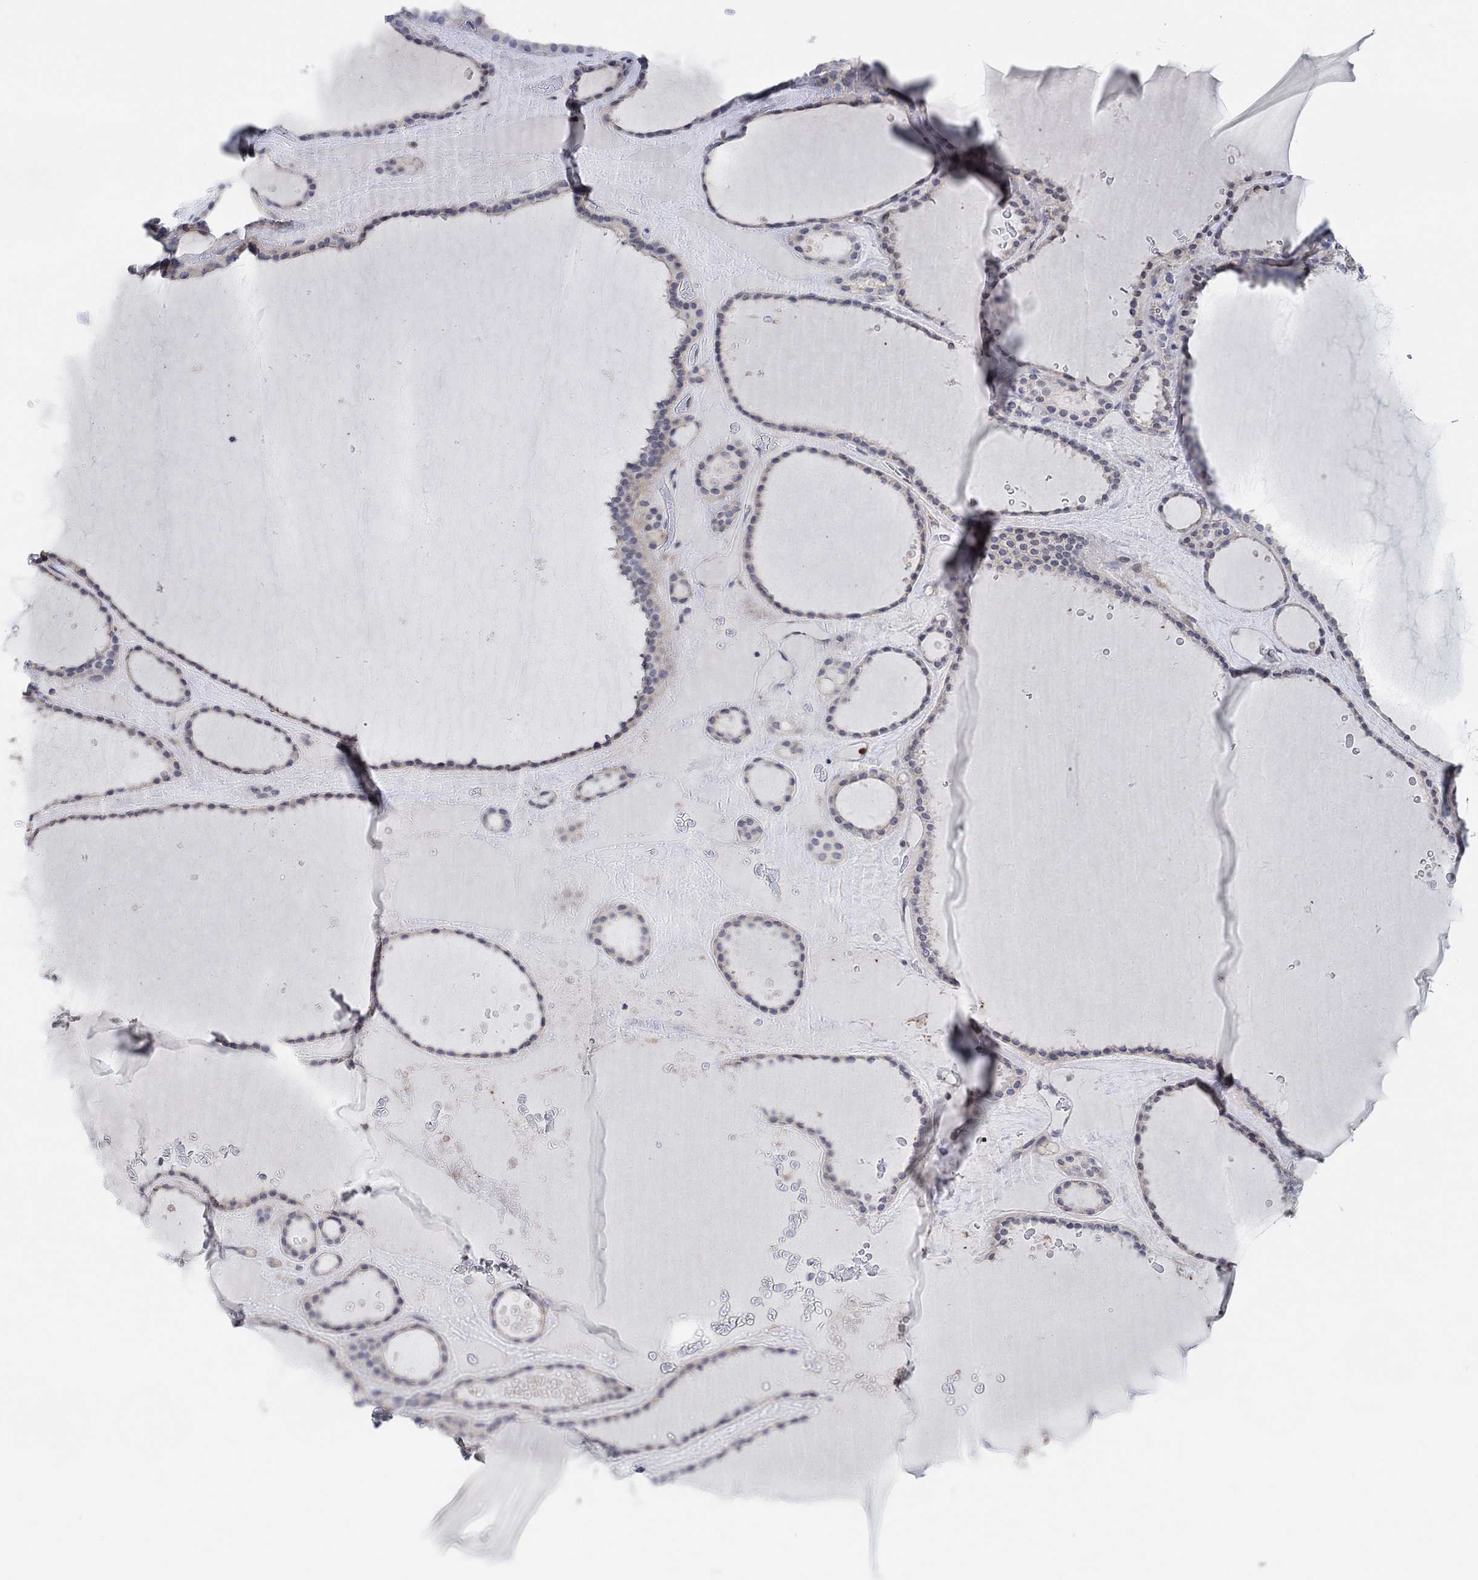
{"staining": {"intensity": "negative", "quantity": "none", "location": "none"}, "tissue": "thyroid gland", "cell_type": "Glandular cells", "image_type": "normal", "snomed": [{"axis": "morphology", "description": "Normal tissue, NOS"}, {"axis": "topography", "description": "Thyroid gland"}], "caption": "Immunohistochemistry image of benign thyroid gland: human thyroid gland stained with DAB (3,3'-diaminobenzidine) shows no significant protein positivity in glandular cells. Brightfield microscopy of immunohistochemistry (IHC) stained with DAB (brown) and hematoxylin (blue), captured at high magnification.", "gene": "PMFBP1", "patient": {"sex": "male", "age": 63}}